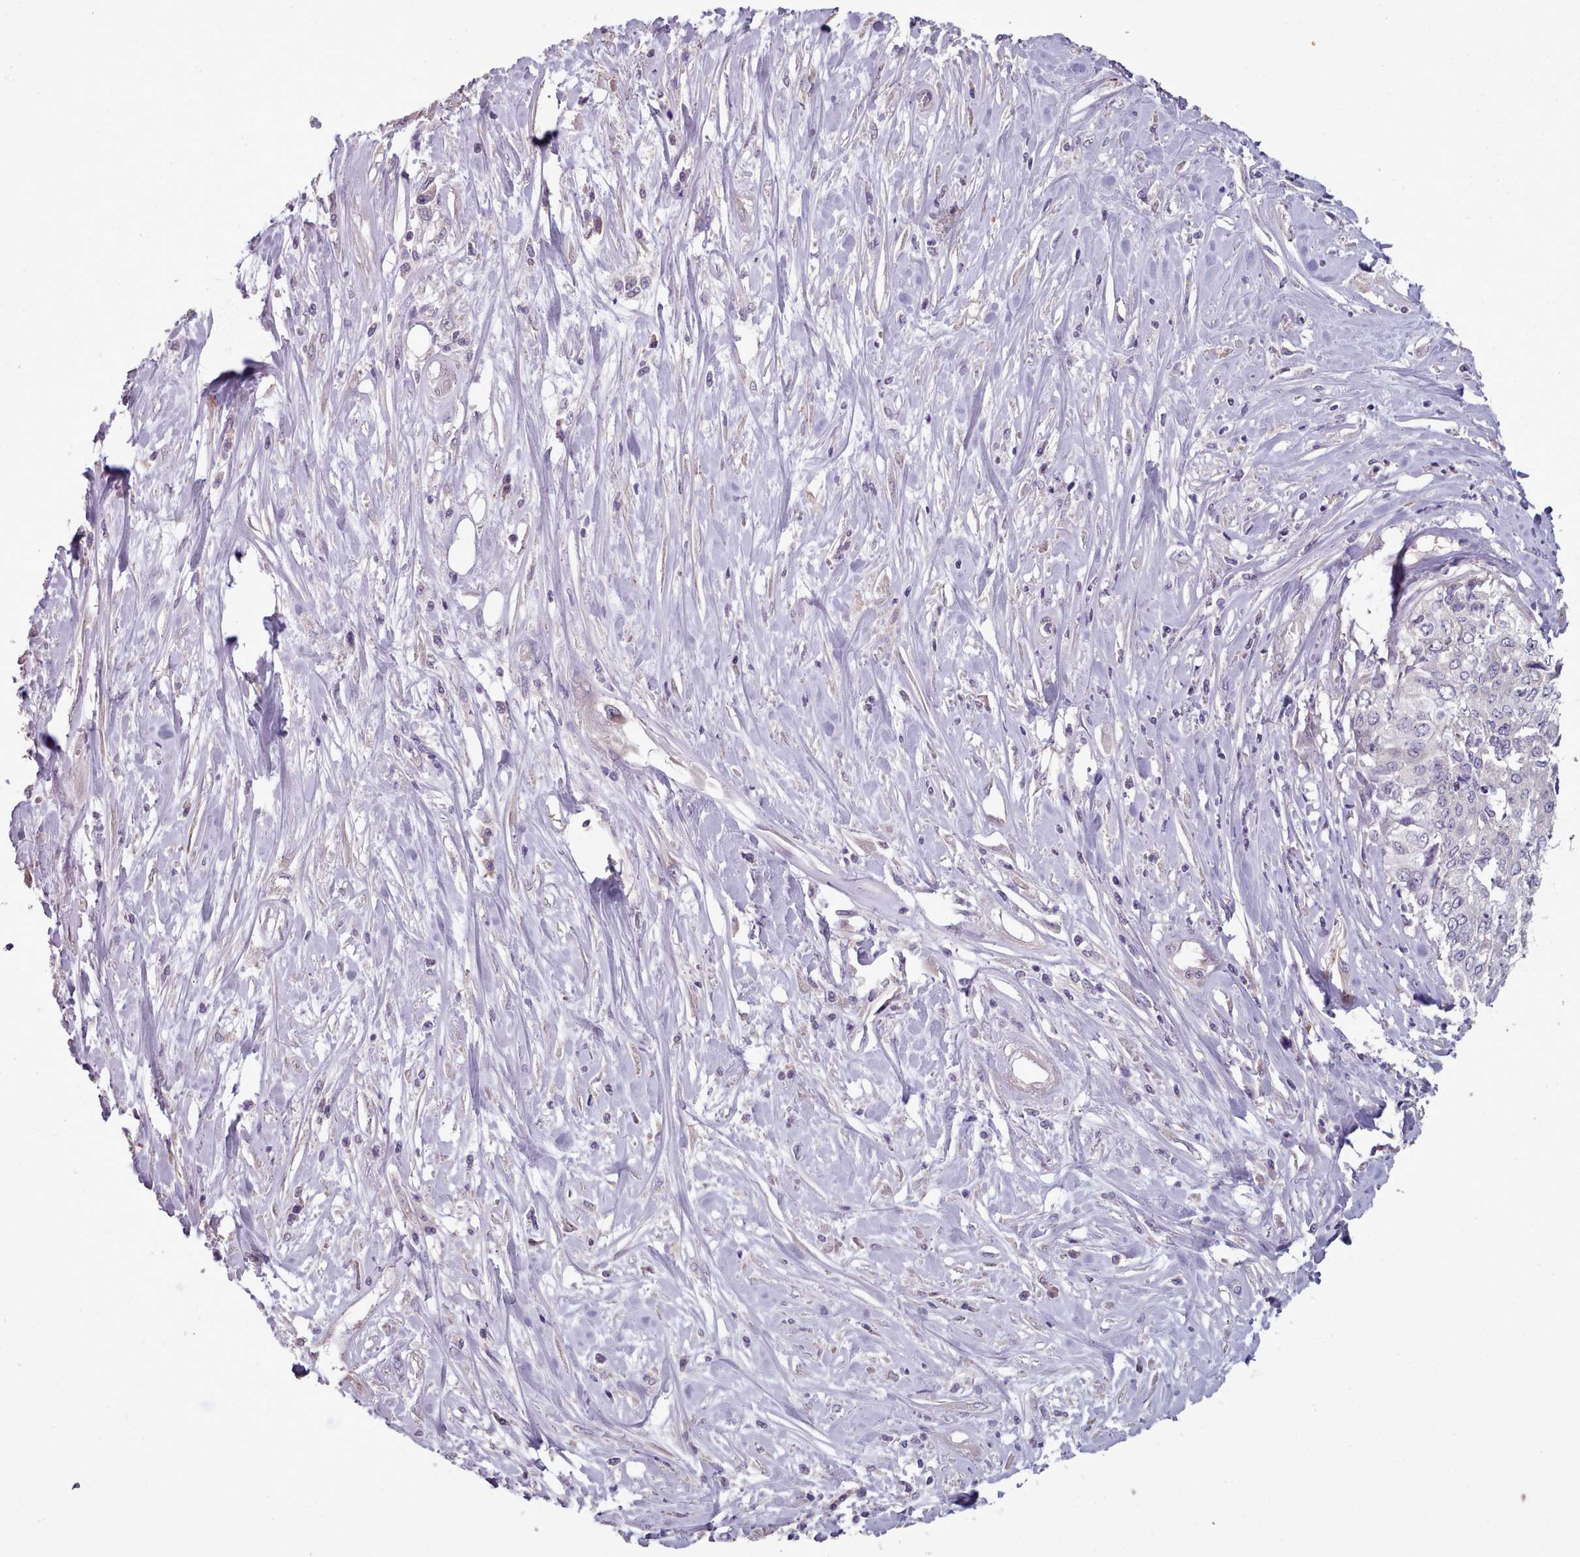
{"staining": {"intensity": "negative", "quantity": "none", "location": "none"}, "tissue": "cervical cancer", "cell_type": "Tumor cells", "image_type": "cancer", "snomed": [{"axis": "morphology", "description": "Squamous cell carcinoma, NOS"}, {"axis": "topography", "description": "Cervix"}], "caption": "Tumor cells show no significant protein expression in cervical cancer (squamous cell carcinoma).", "gene": "DPF1", "patient": {"sex": "female", "age": 31}}